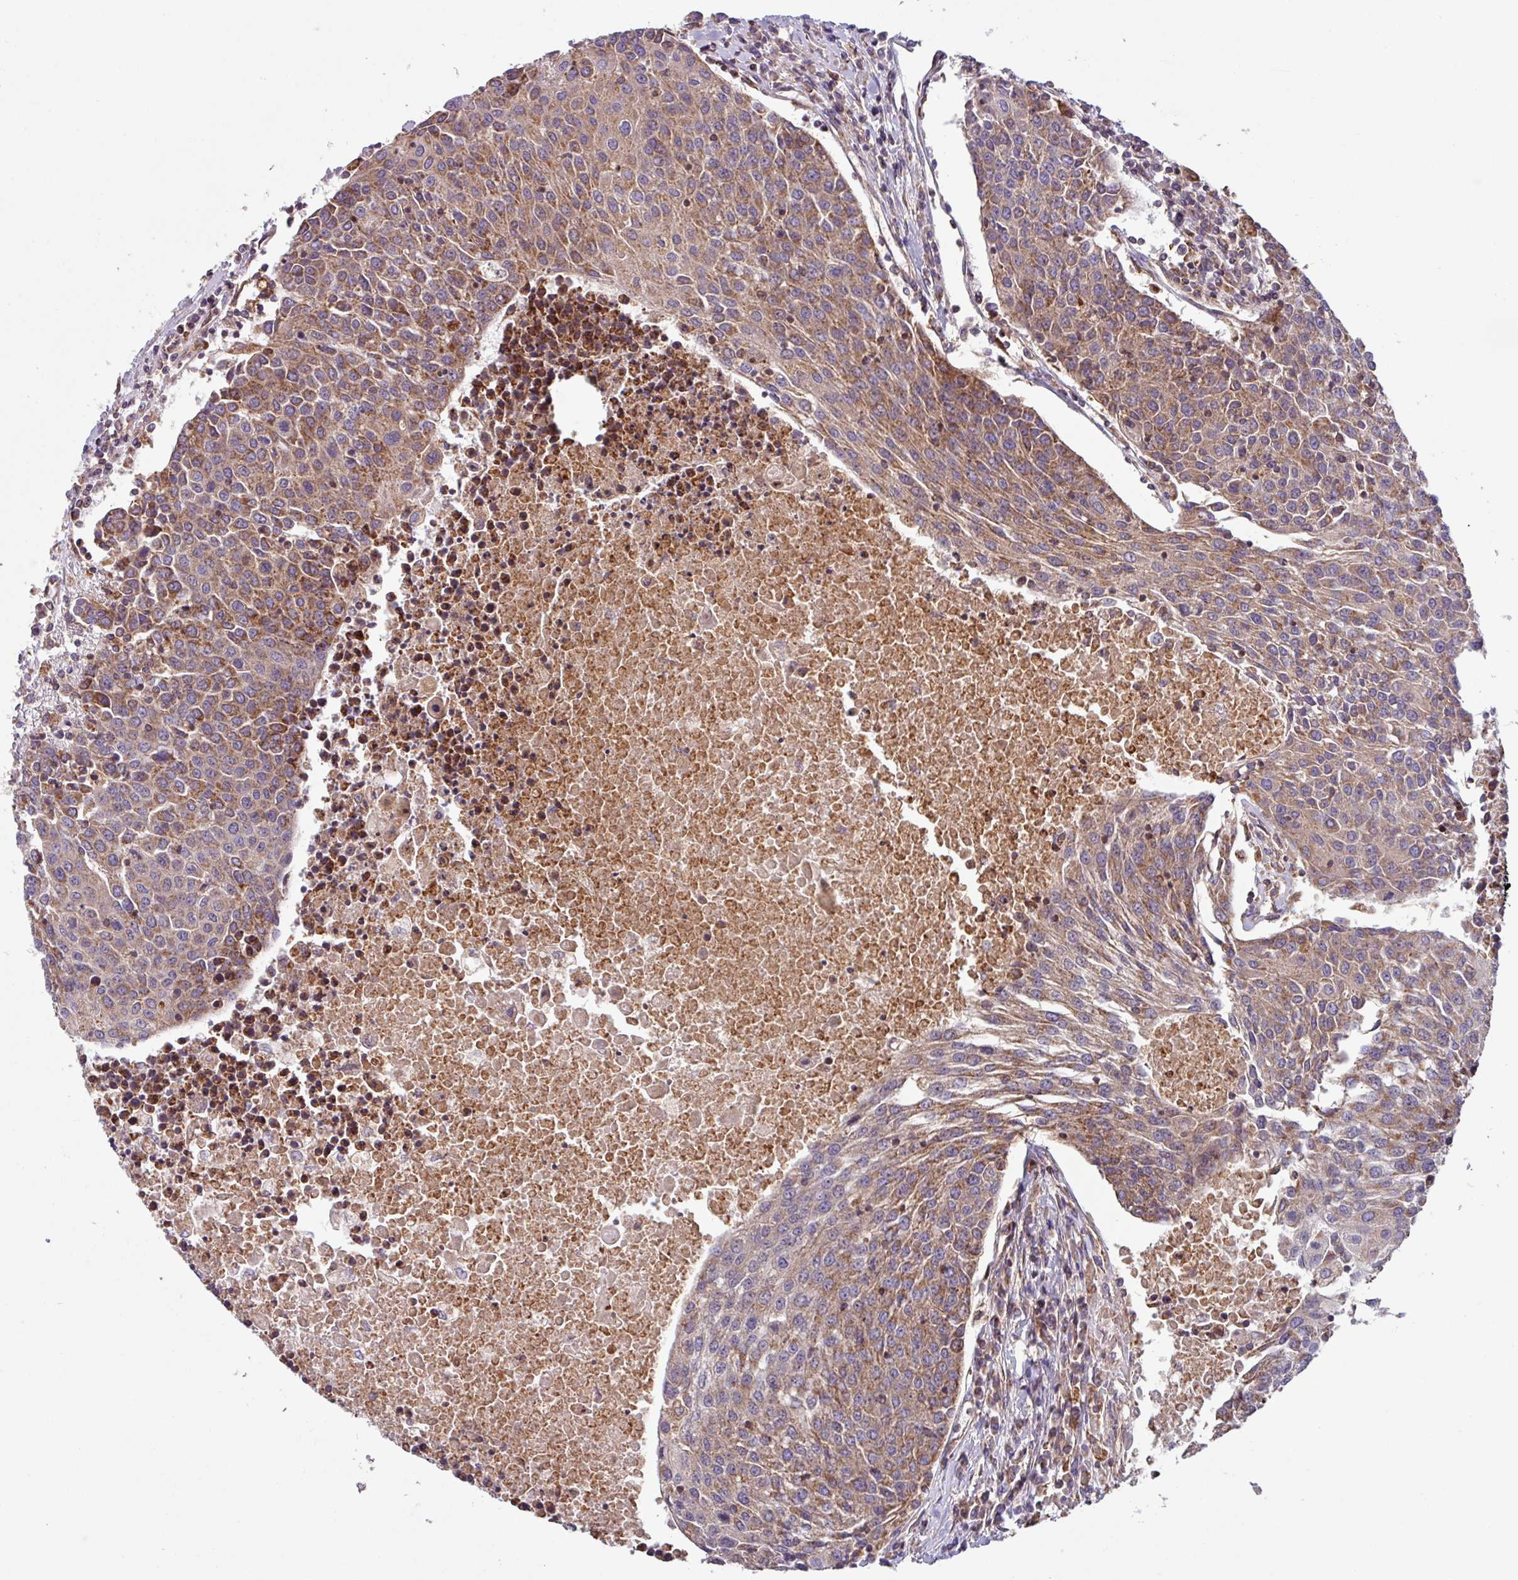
{"staining": {"intensity": "moderate", "quantity": ">75%", "location": "cytoplasmic/membranous"}, "tissue": "urothelial cancer", "cell_type": "Tumor cells", "image_type": "cancer", "snomed": [{"axis": "morphology", "description": "Urothelial carcinoma, High grade"}, {"axis": "topography", "description": "Urinary bladder"}], "caption": "Immunohistochemistry micrograph of neoplastic tissue: human urothelial carcinoma (high-grade) stained using immunohistochemistry demonstrates medium levels of moderate protein expression localized specifically in the cytoplasmic/membranous of tumor cells, appearing as a cytoplasmic/membranous brown color.", "gene": "PLEKHD1", "patient": {"sex": "female", "age": 85}}